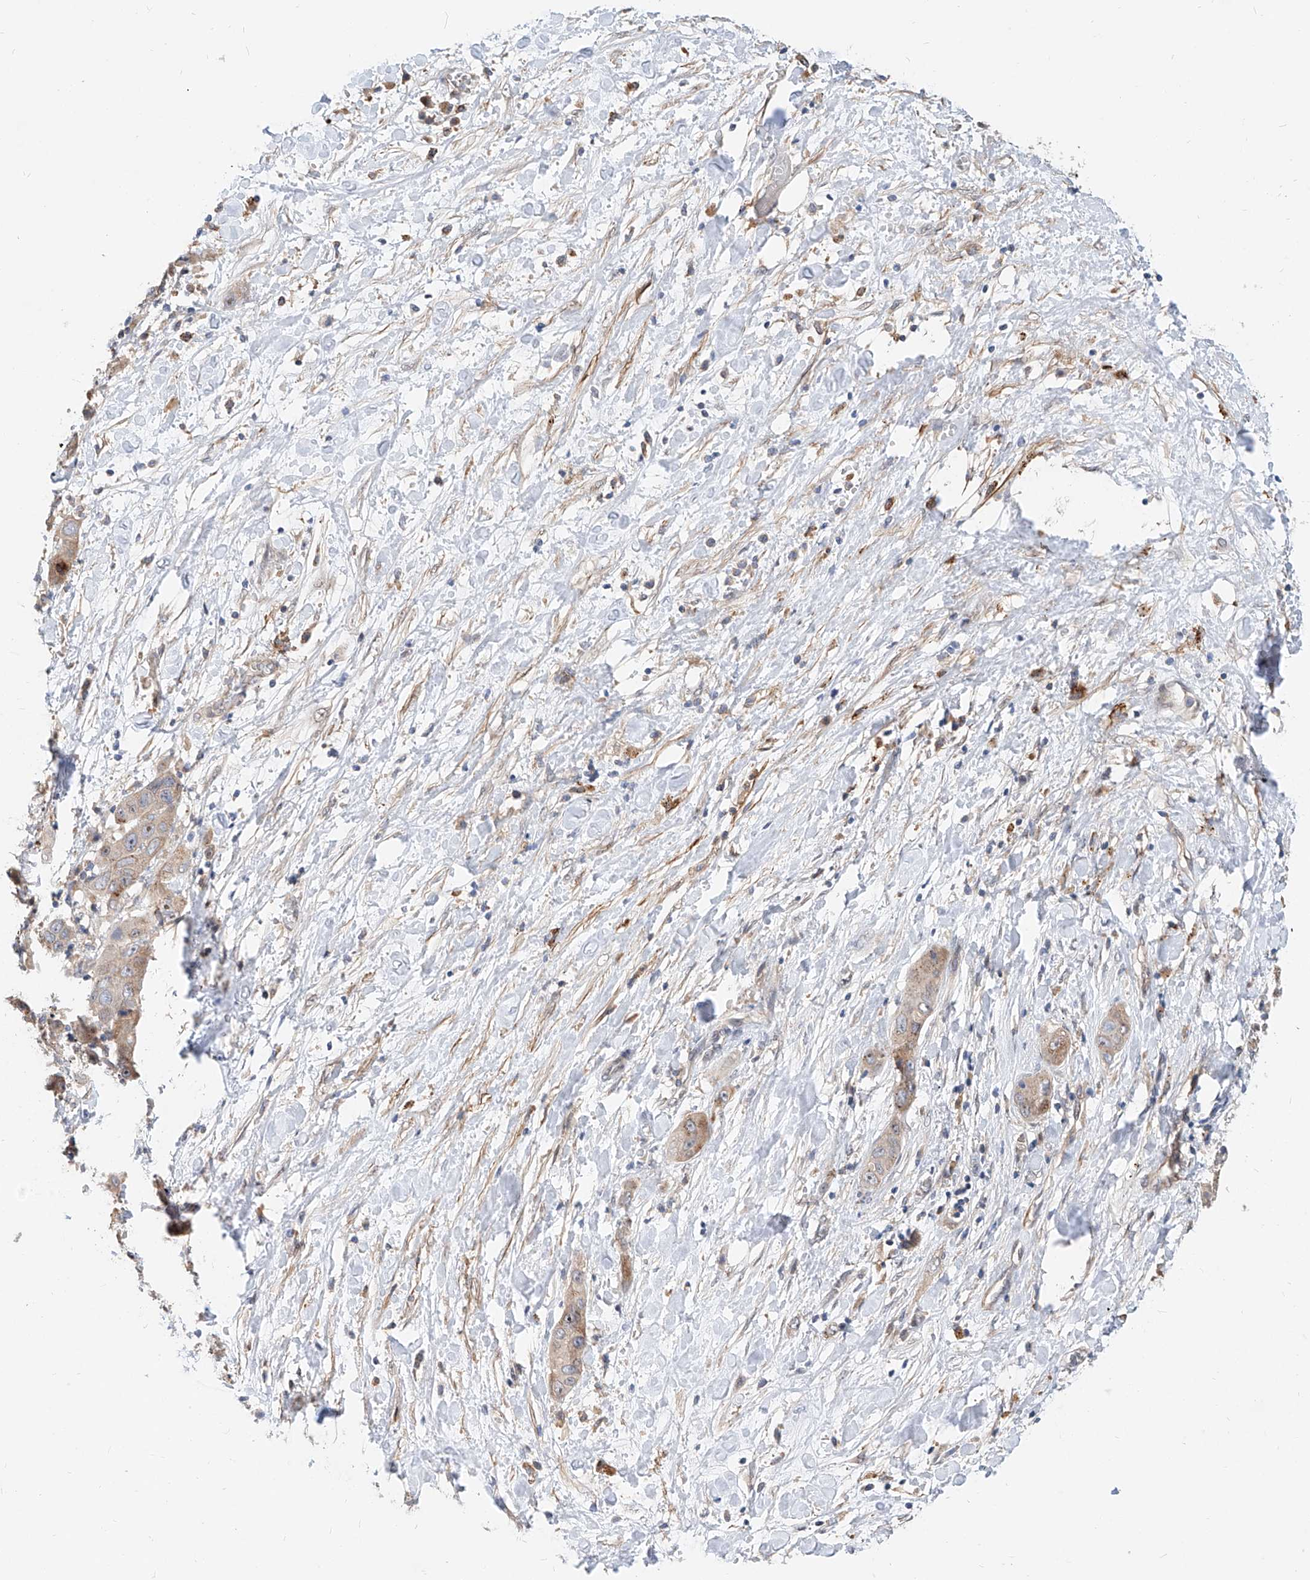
{"staining": {"intensity": "weak", "quantity": "25%-75%", "location": "cytoplasmic/membranous"}, "tissue": "liver cancer", "cell_type": "Tumor cells", "image_type": "cancer", "snomed": [{"axis": "morphology", "description": "Cholangiocarcinoma"}, {"axis": "topography", "description": "Liver"}], "caption": "Immunohistochemistry micrograph of human liver cancer (cholangiocarcinoma) stained for a protein (brown), which displays low levels of weak cytoplasmic/membranous staining in about 25%-75% of tumor cells.", "gene": "MAGEE2", "patient": {"sex": "female", "age": 52}}